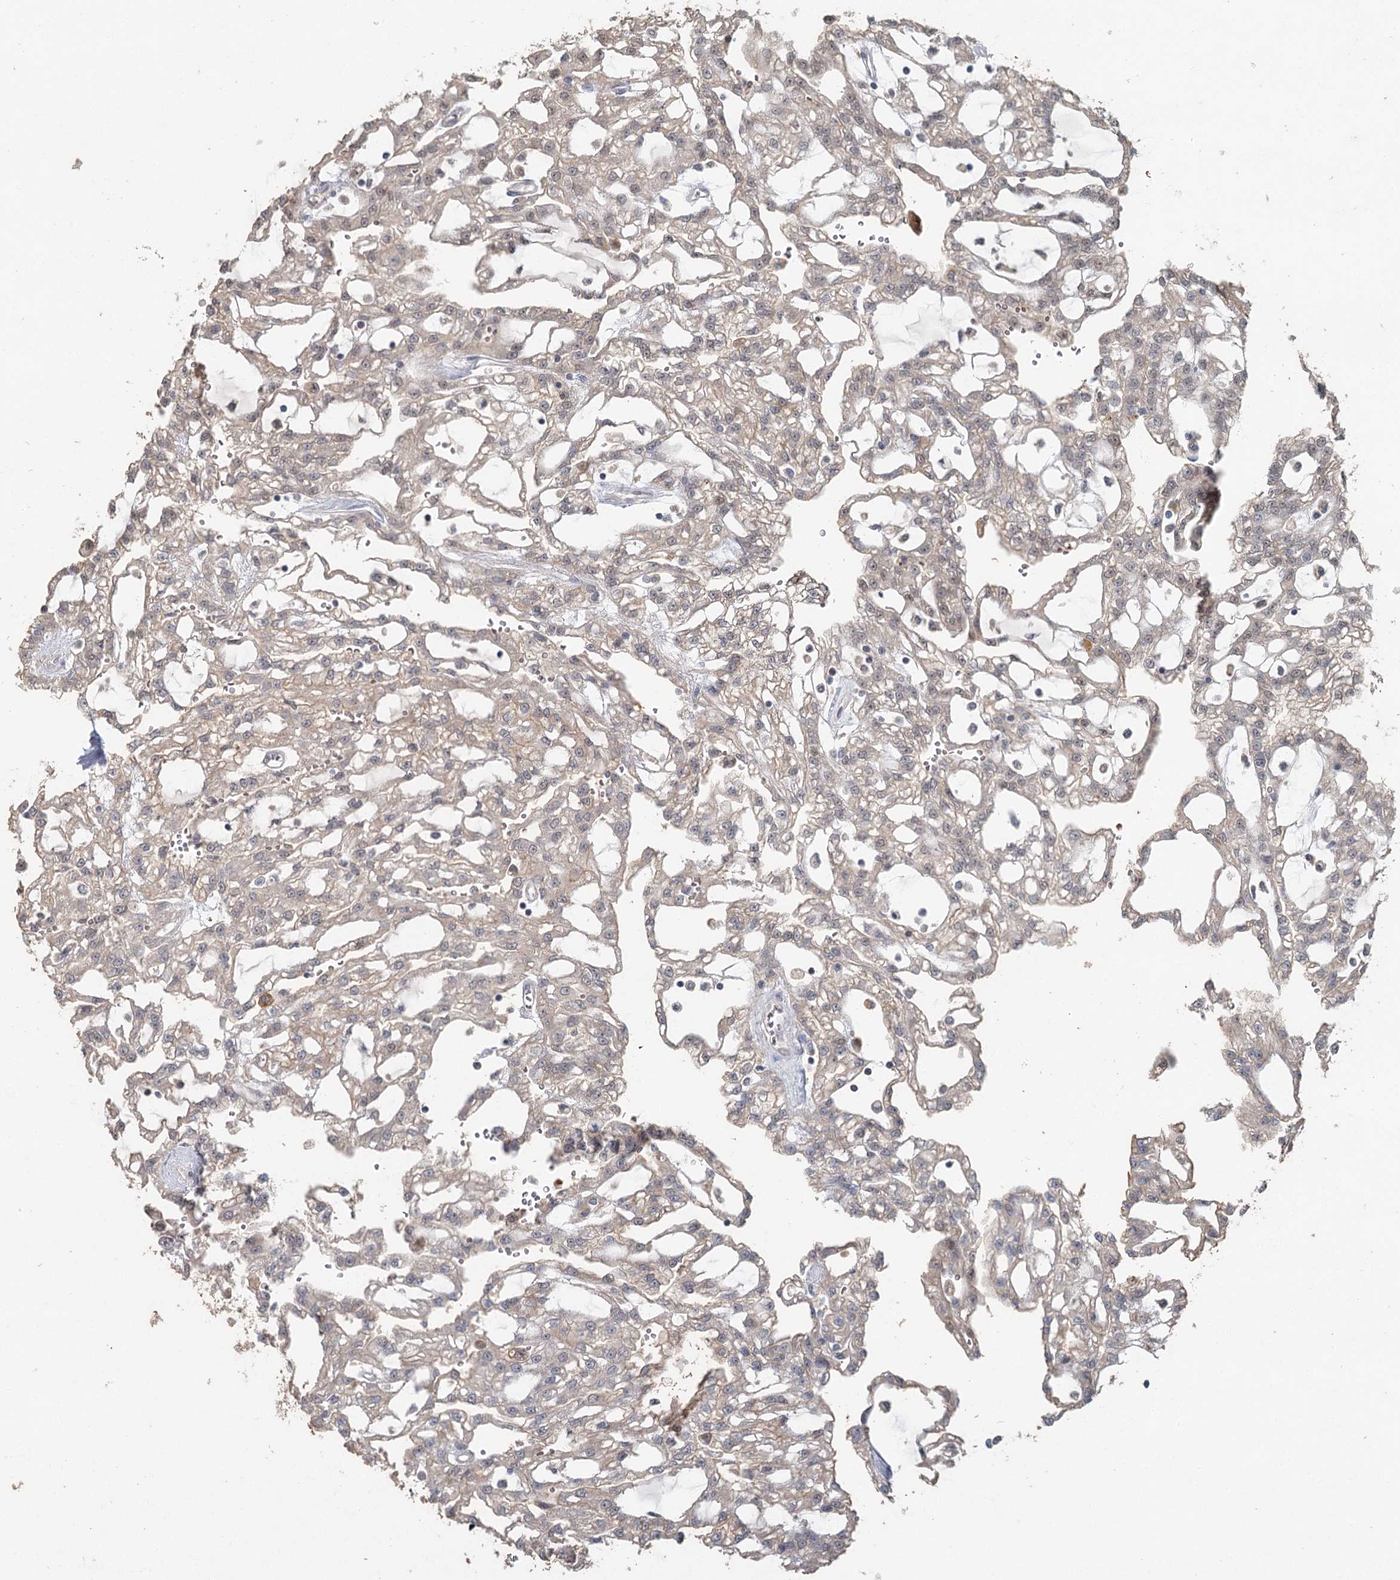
{"staining": {"intensity": "weak", "quantity": ">75%", "location": "cytoplasmic/membranous"}, "tissue": "renal cancer", "cell_type": "Tumor cells", "image_type": "cancer", "snomed": [{"axis": "morphology", "description": "Adenocarcinoma, NOS"}, {"axis": "topography", "description": "Kidney"}], "caption": "Renal cancer (adenocarcinoma) stained with a brown dye reveals weak cytoplasmic/membranous positive staining in approximately >75% of tumor cells.", "gene": "ADK", "patient": {"sex": "male", "age": 63}}